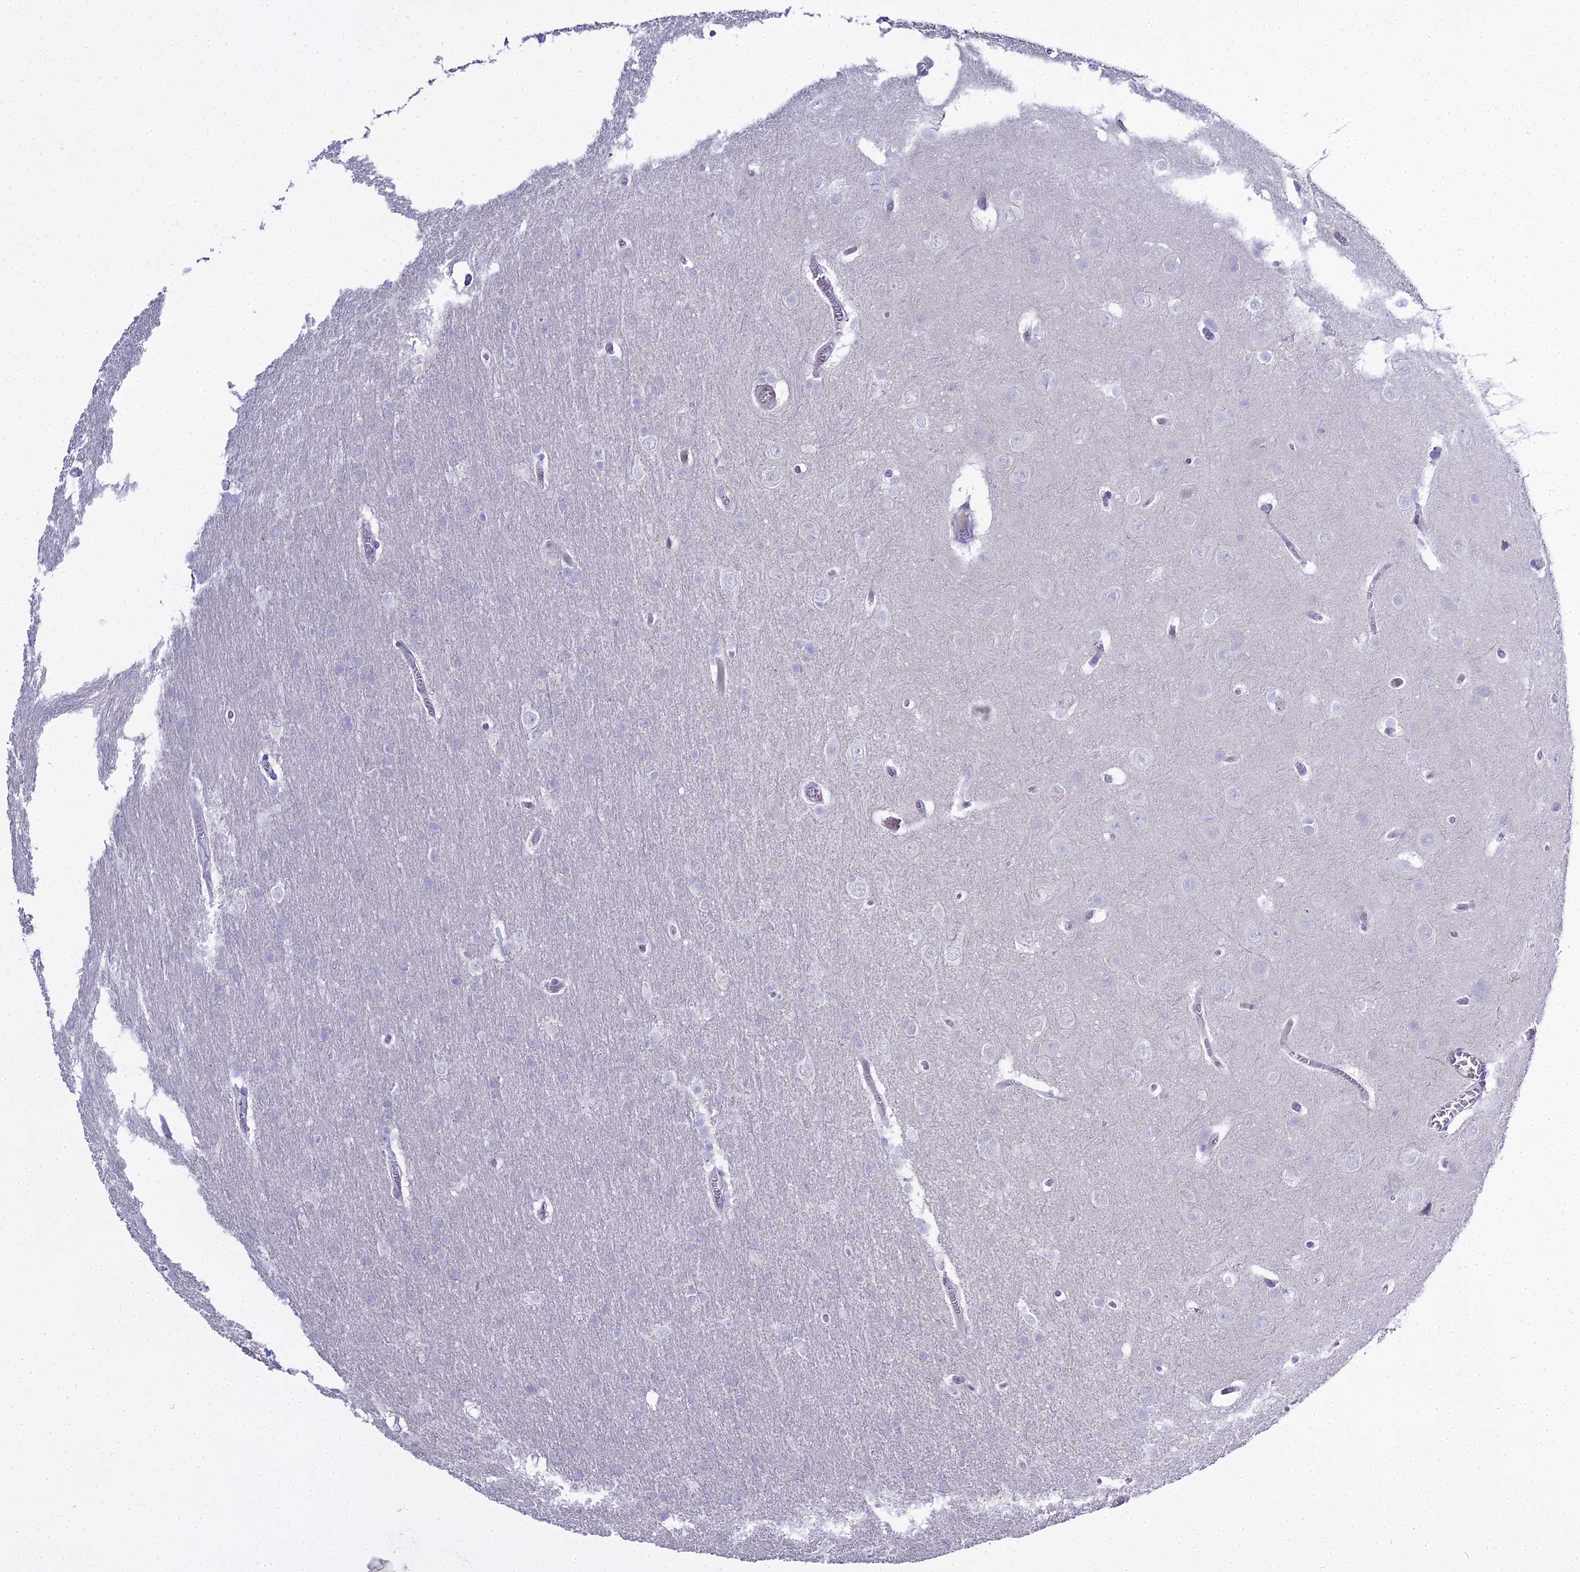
{"staining": {"intensity": "negative", "quantity": "none", "location": "none"}, "tissue": "glioma", "cell_type": "Tumor cells", "image_type": "cancer", "snomed": [{"axis": "morphology", "description": "Glioma, malignant, Low grade"}, {"axis": "topography", "description": "Brain"}], "caption": "An image of malignant glioma (low-grade) stained for a protein exhibits no brown staining in tumor cells.", "gene": "S100A7", "patient": {"sex": "female", "age": 32}}